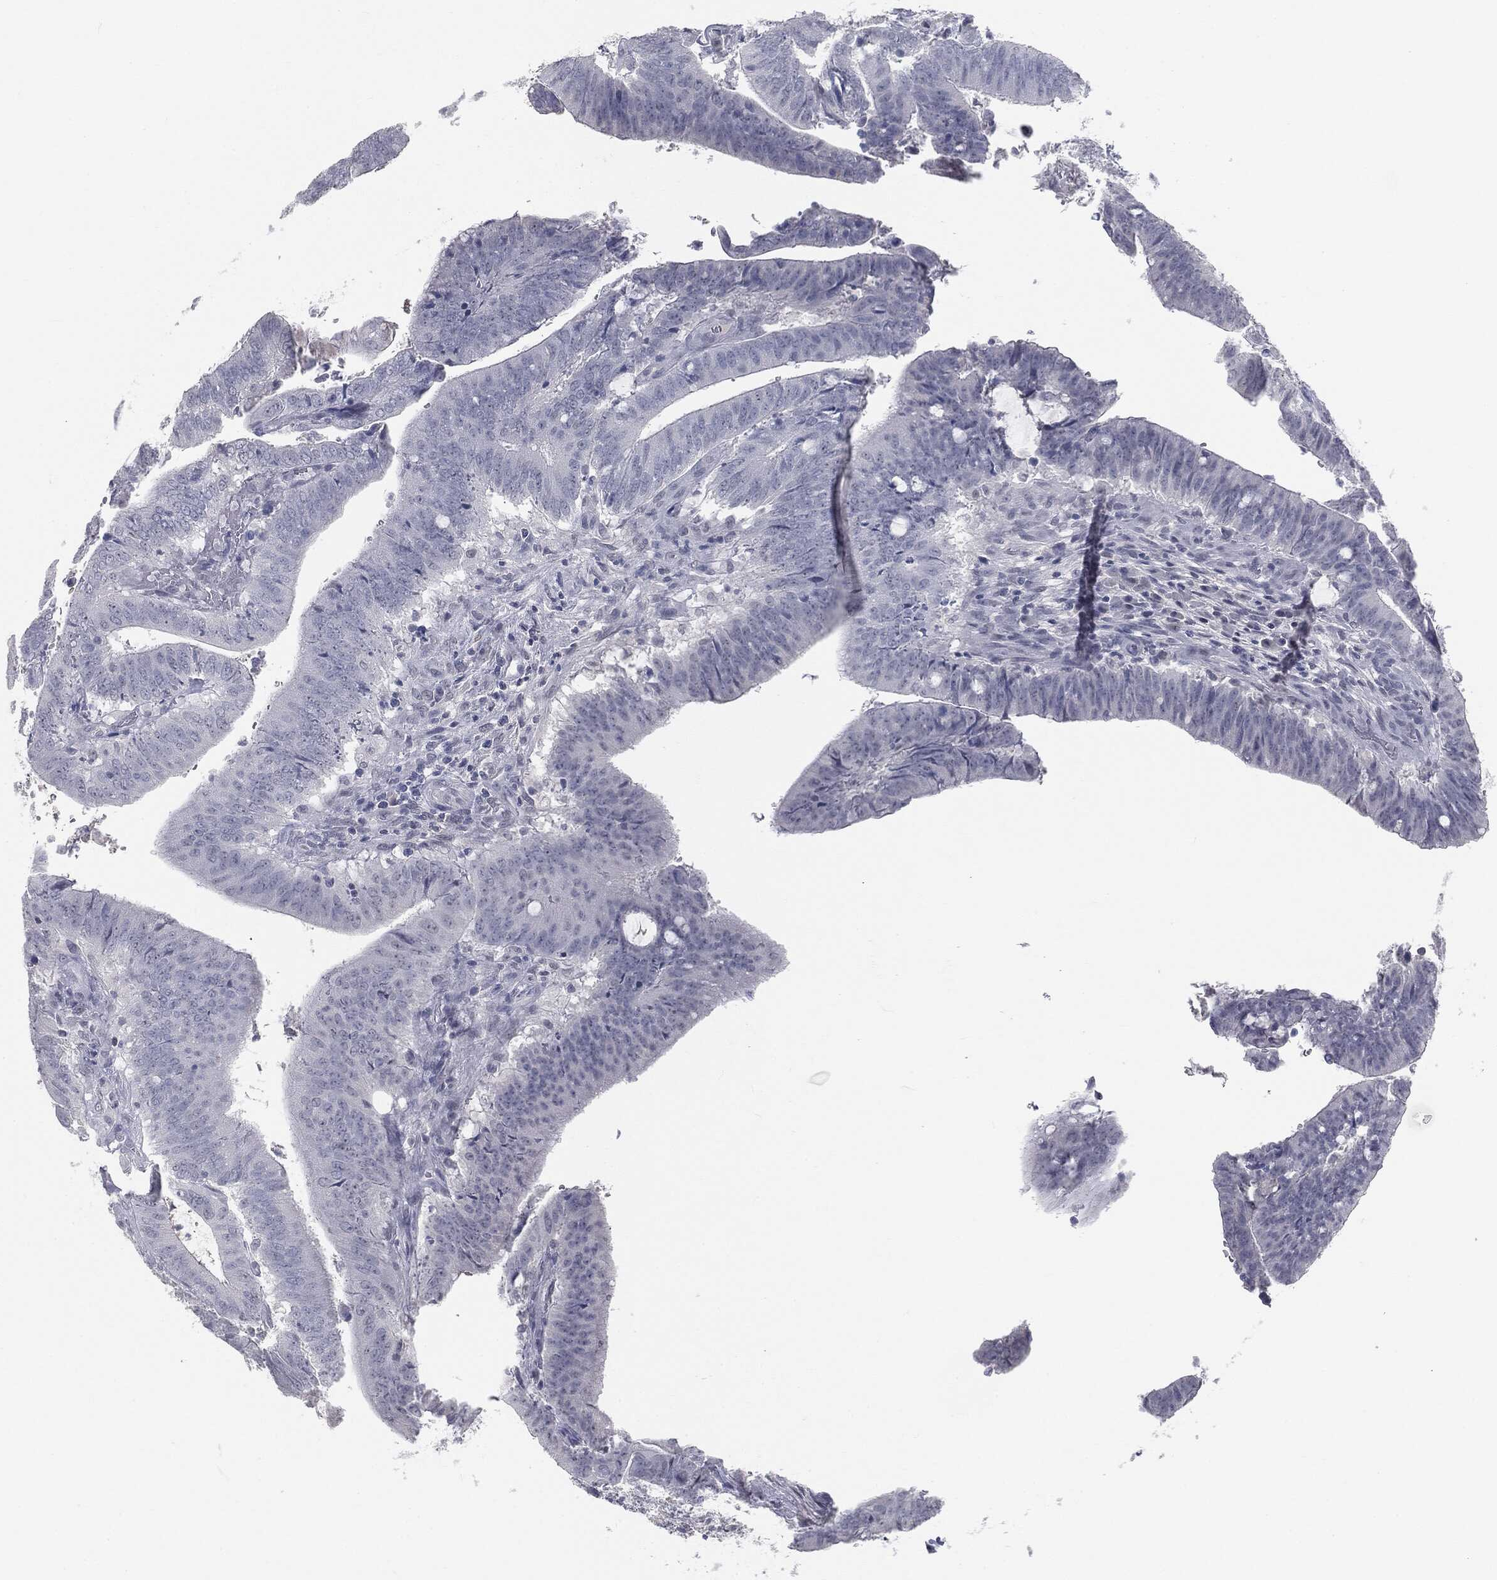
{"staining": {"intensity": "negative", "quantity": "none", "location": "none"}, "tissue": "colorectal cancer", "cell_type": "Tumor cells", "image_type": "cancer", "snomed": [{"axis": "morphology", "description": "Adenocarcinoma, NOS"}, {"axis": "topography", "description": "Colon"}], "caption": "Immunohistochemical staining of colorectal adenocarcinoma shows no significant staining in tumor cells.", "gene": "PRAME", "patient": {"sex": "female", "age": 43}}